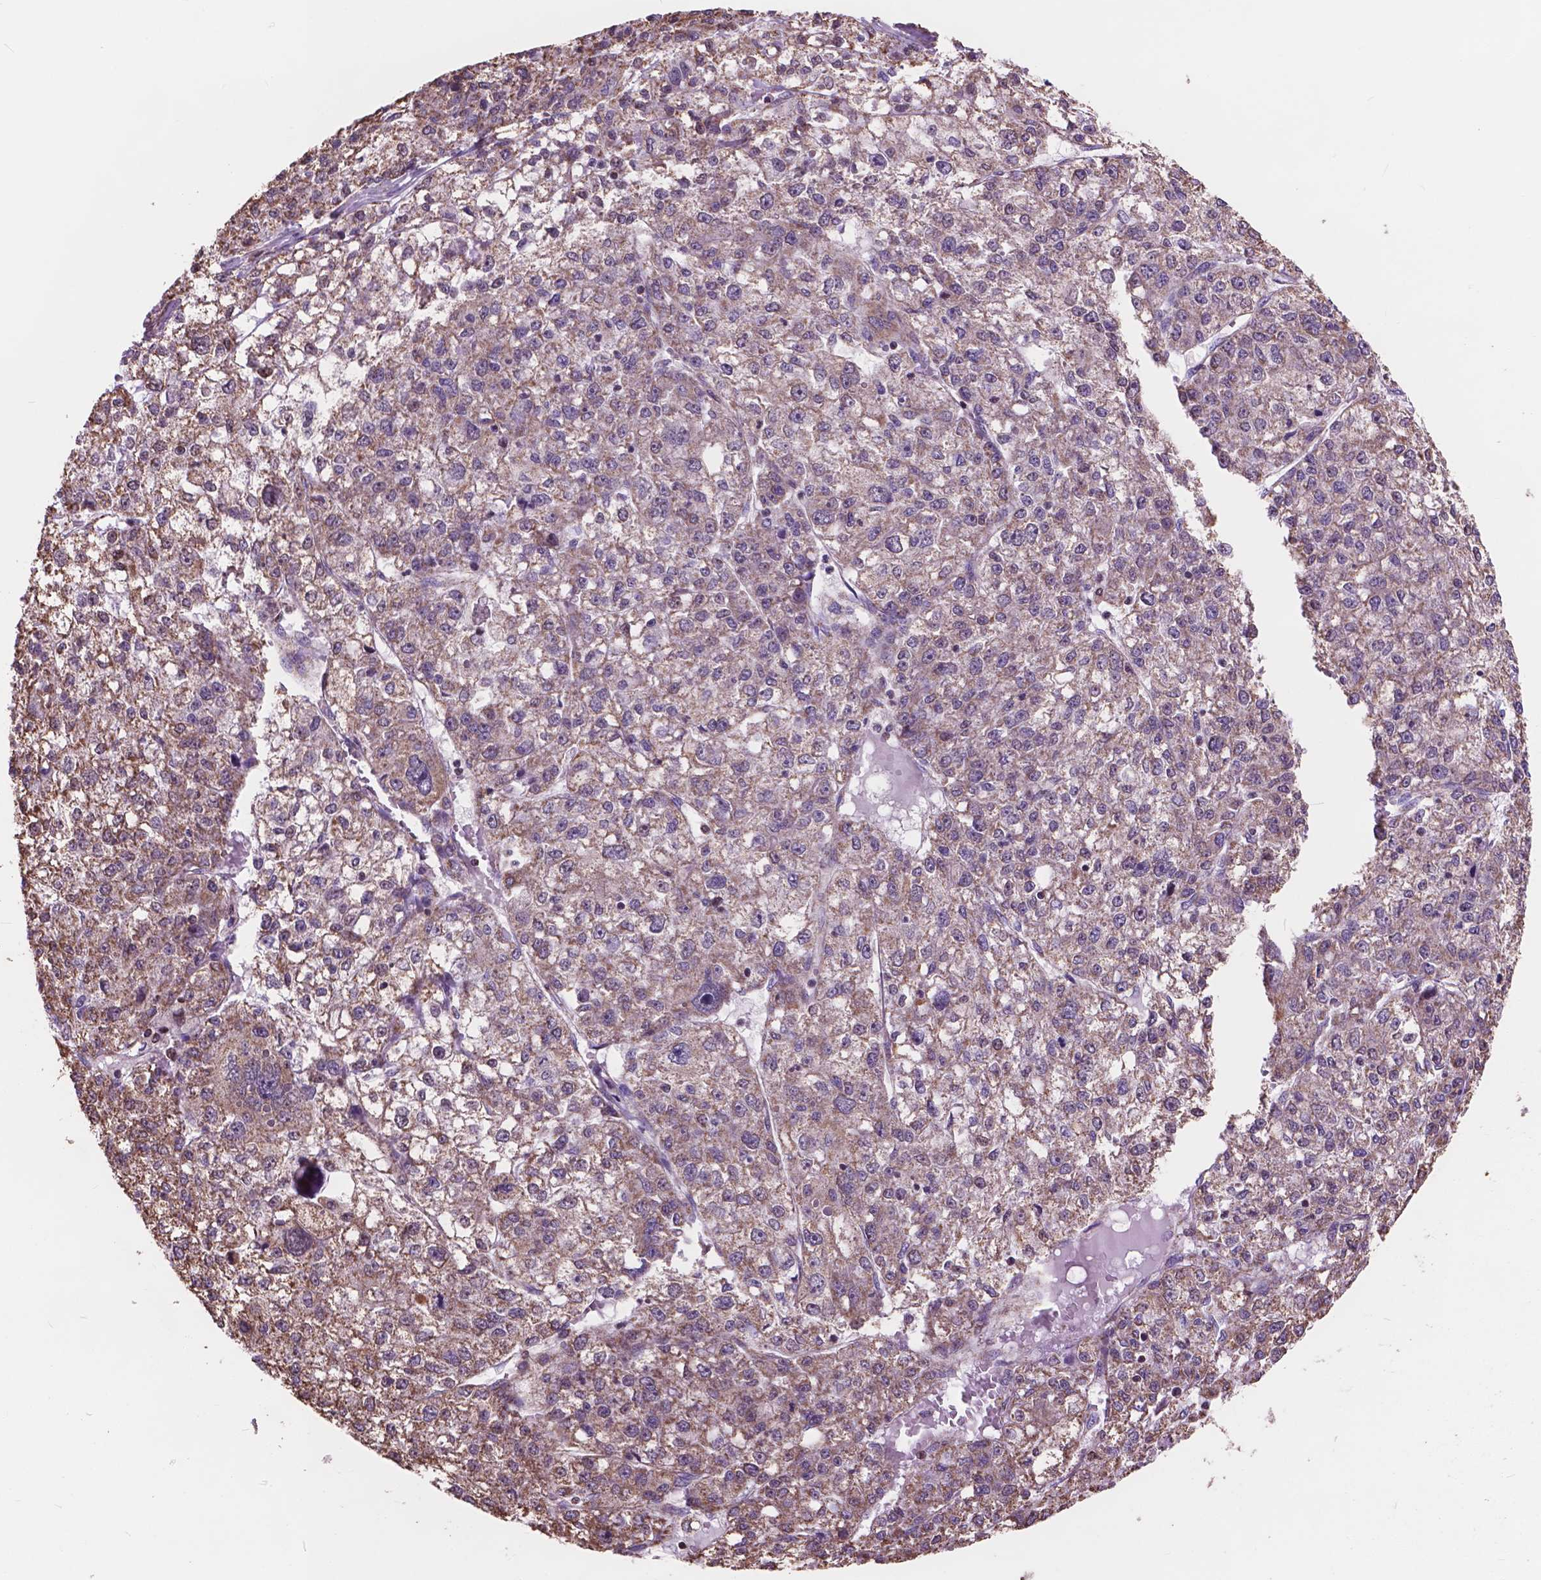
{"staining": {"intensity": "weak", "quantity": "25%-75%", "location": "cytoplasmic/membranous"}, "tissue": "liver cancer", "cell_type": "Tumor cells", "image_type": "cancer", "snomed": [{"axis": "morphology", "description": "Carcinoma, Hepatocellular, NOS"}, {"axis": "topography", "description": "Liver"}], "caption": "Weak cytoplasmic/membranous protein staining is appreciated in approximately 25%-75% of tumor cells in liver cancer (hepatocellular carcinoma).", "gene": "SCOC", "patient": {"sex": "male", "age": 56}}